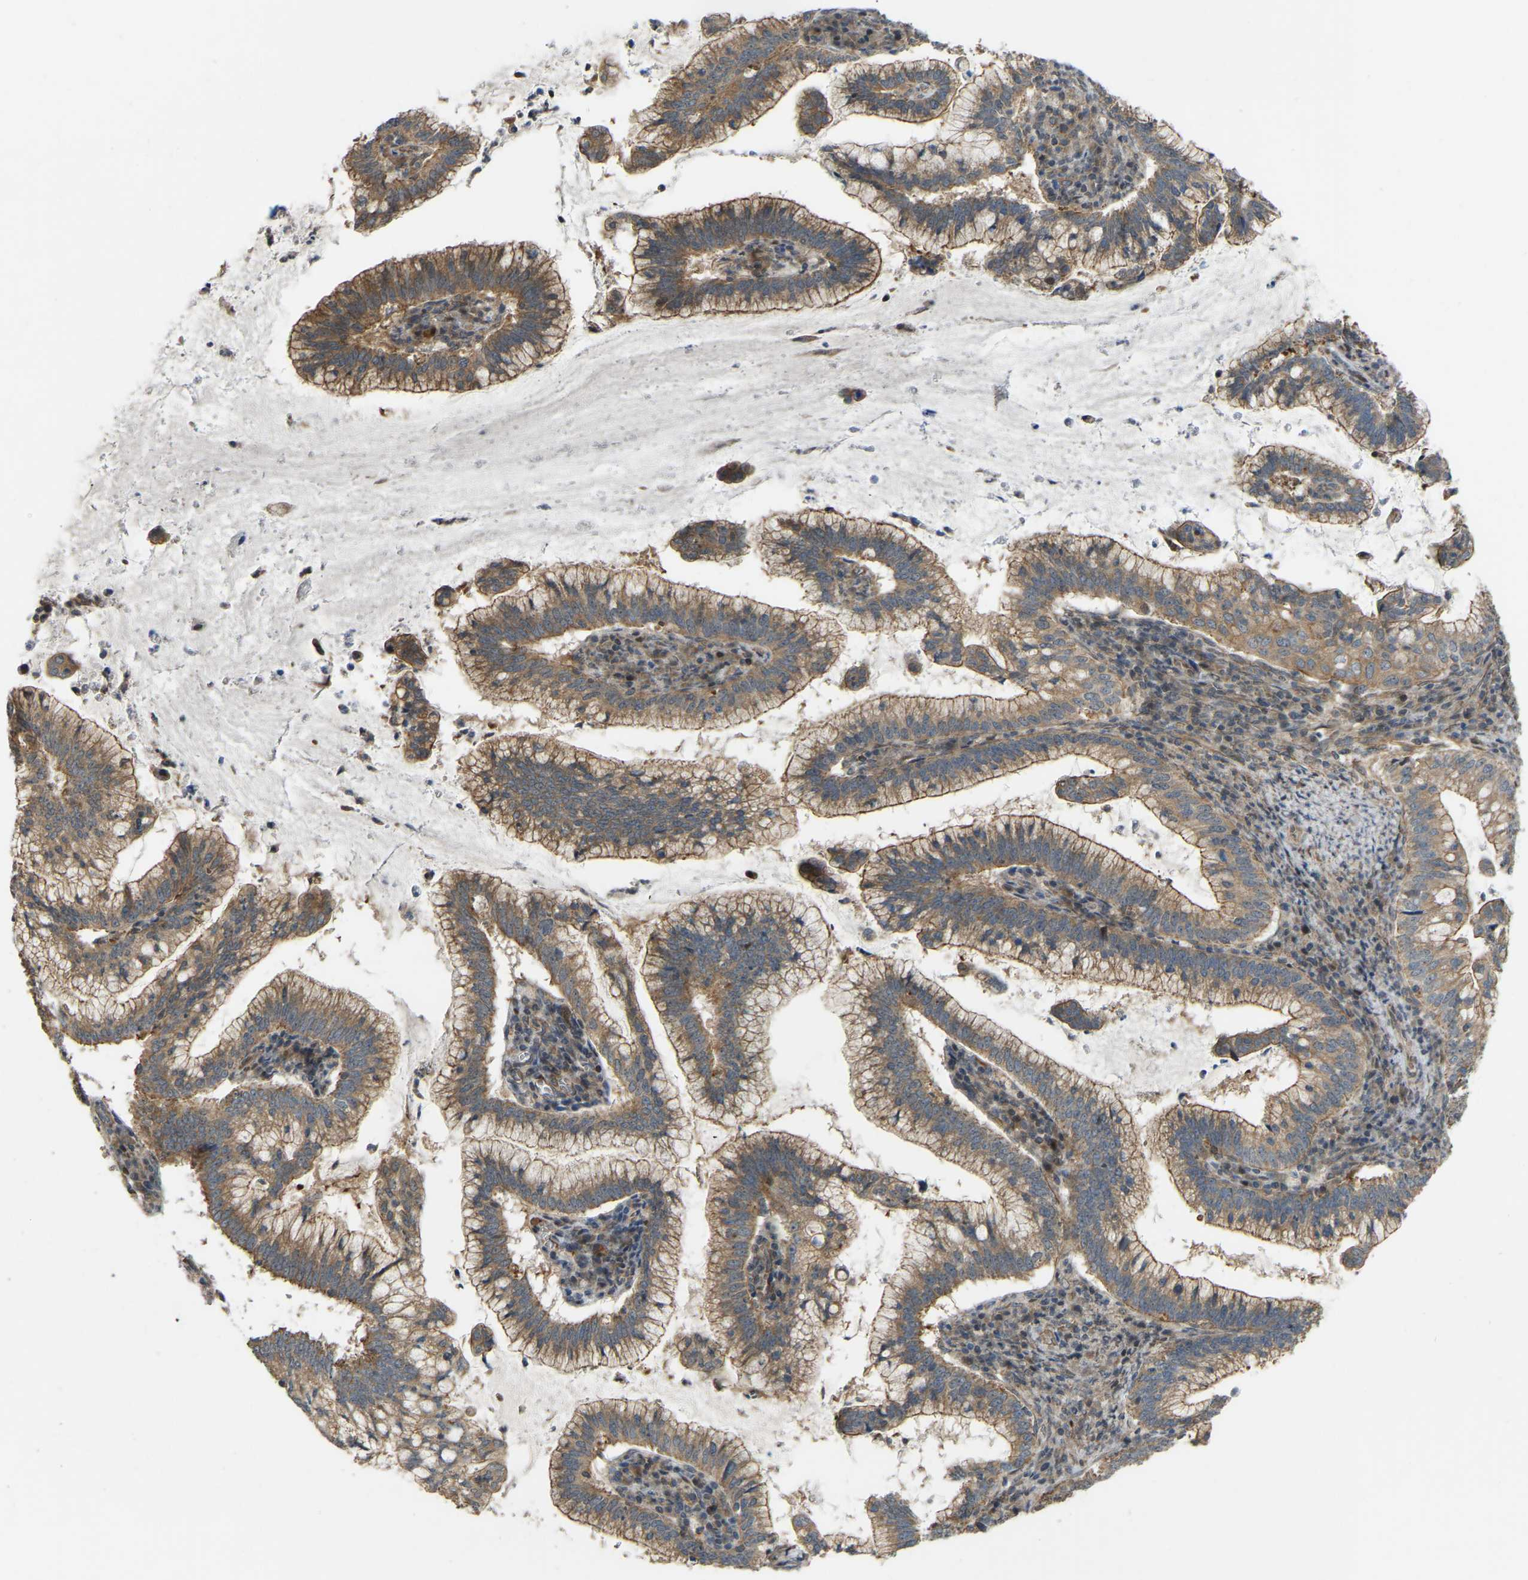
{"staining": {"intensity": "moderate", "quantity": ">75%", "location": "cytoplasmic/membranous"}, "tissue": "cervical cancer", "cell_type": "Tumor cells", "image_type": "cancer", "snomed": [{"axis": "morphology", "description": "Adenocarcinoma, NOS"}, {"axis": "topography", "description": "Cervix"}], "caption": "Cervical cancer stained with DAB immunohistochemistry demonstrates medium levels of moderate cytoplasmic/membranous expression in about >75% of tumor cells.", "gene": "C21orf91", "patient": {"sex": "female", "age": 36}}